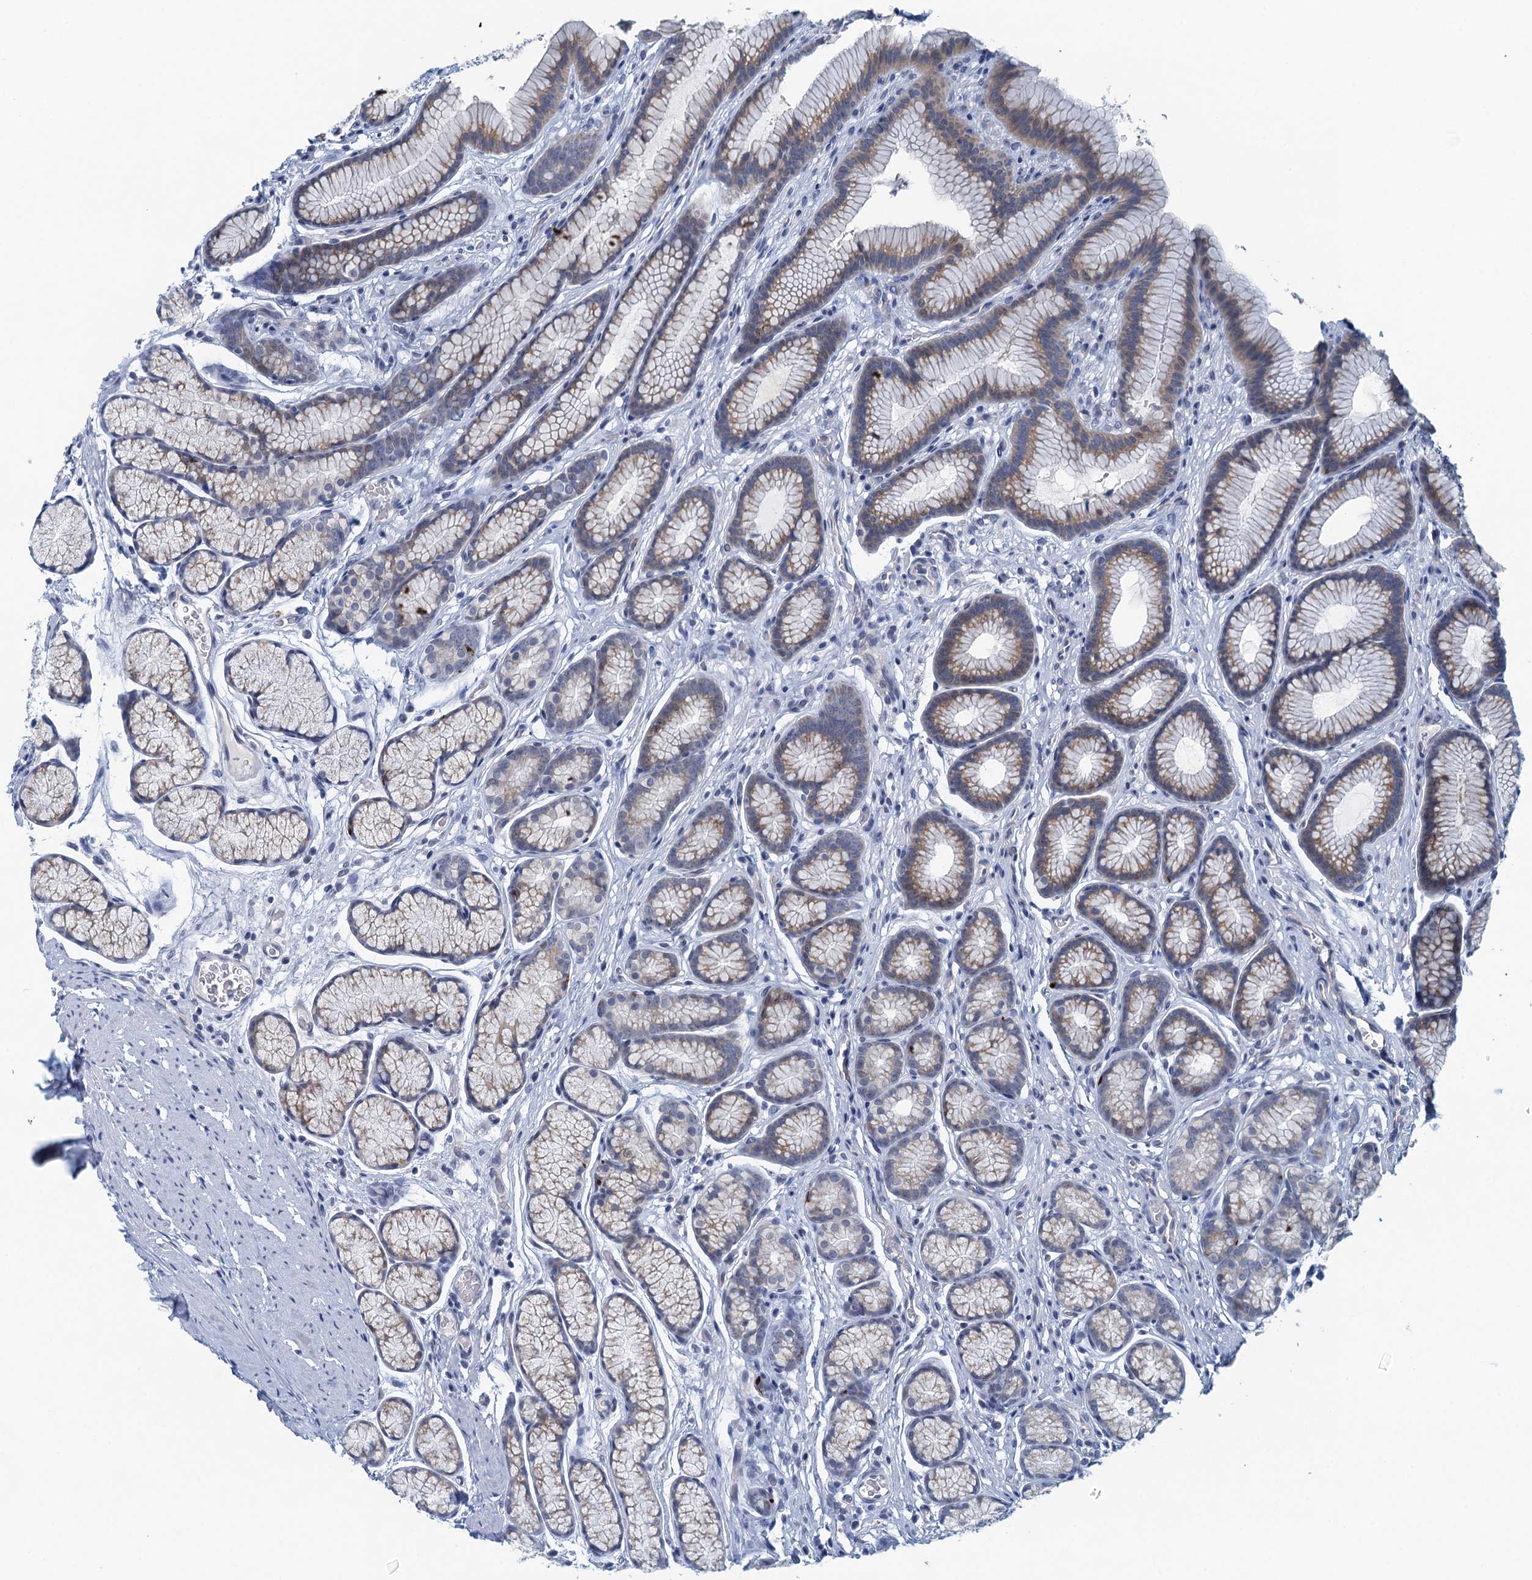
{"staining": {"intensity": "weak", "quantity": "25%-75%", "location": "cytoplasmic/membranous"}, "tissue": "stomach", "cell_type": "Glandular cells", "image_type": "normal", "snomed": [{"axis": "morphology", "description": "Normal tissue, NOS"}, {"axis": "topography", "description": "Stomach"}], "caption": "Immunohistochemistry (IHC) (DAB) staining of benign human stomach reveals weak cytoplasmic/membranous protein expression in approximately 25%-75% of glandular cells. The protein is shown in brown color, while the nuclei are stained blue.", "gene": "C16orf95", "patient": {"sex": "male", "age": 42}}